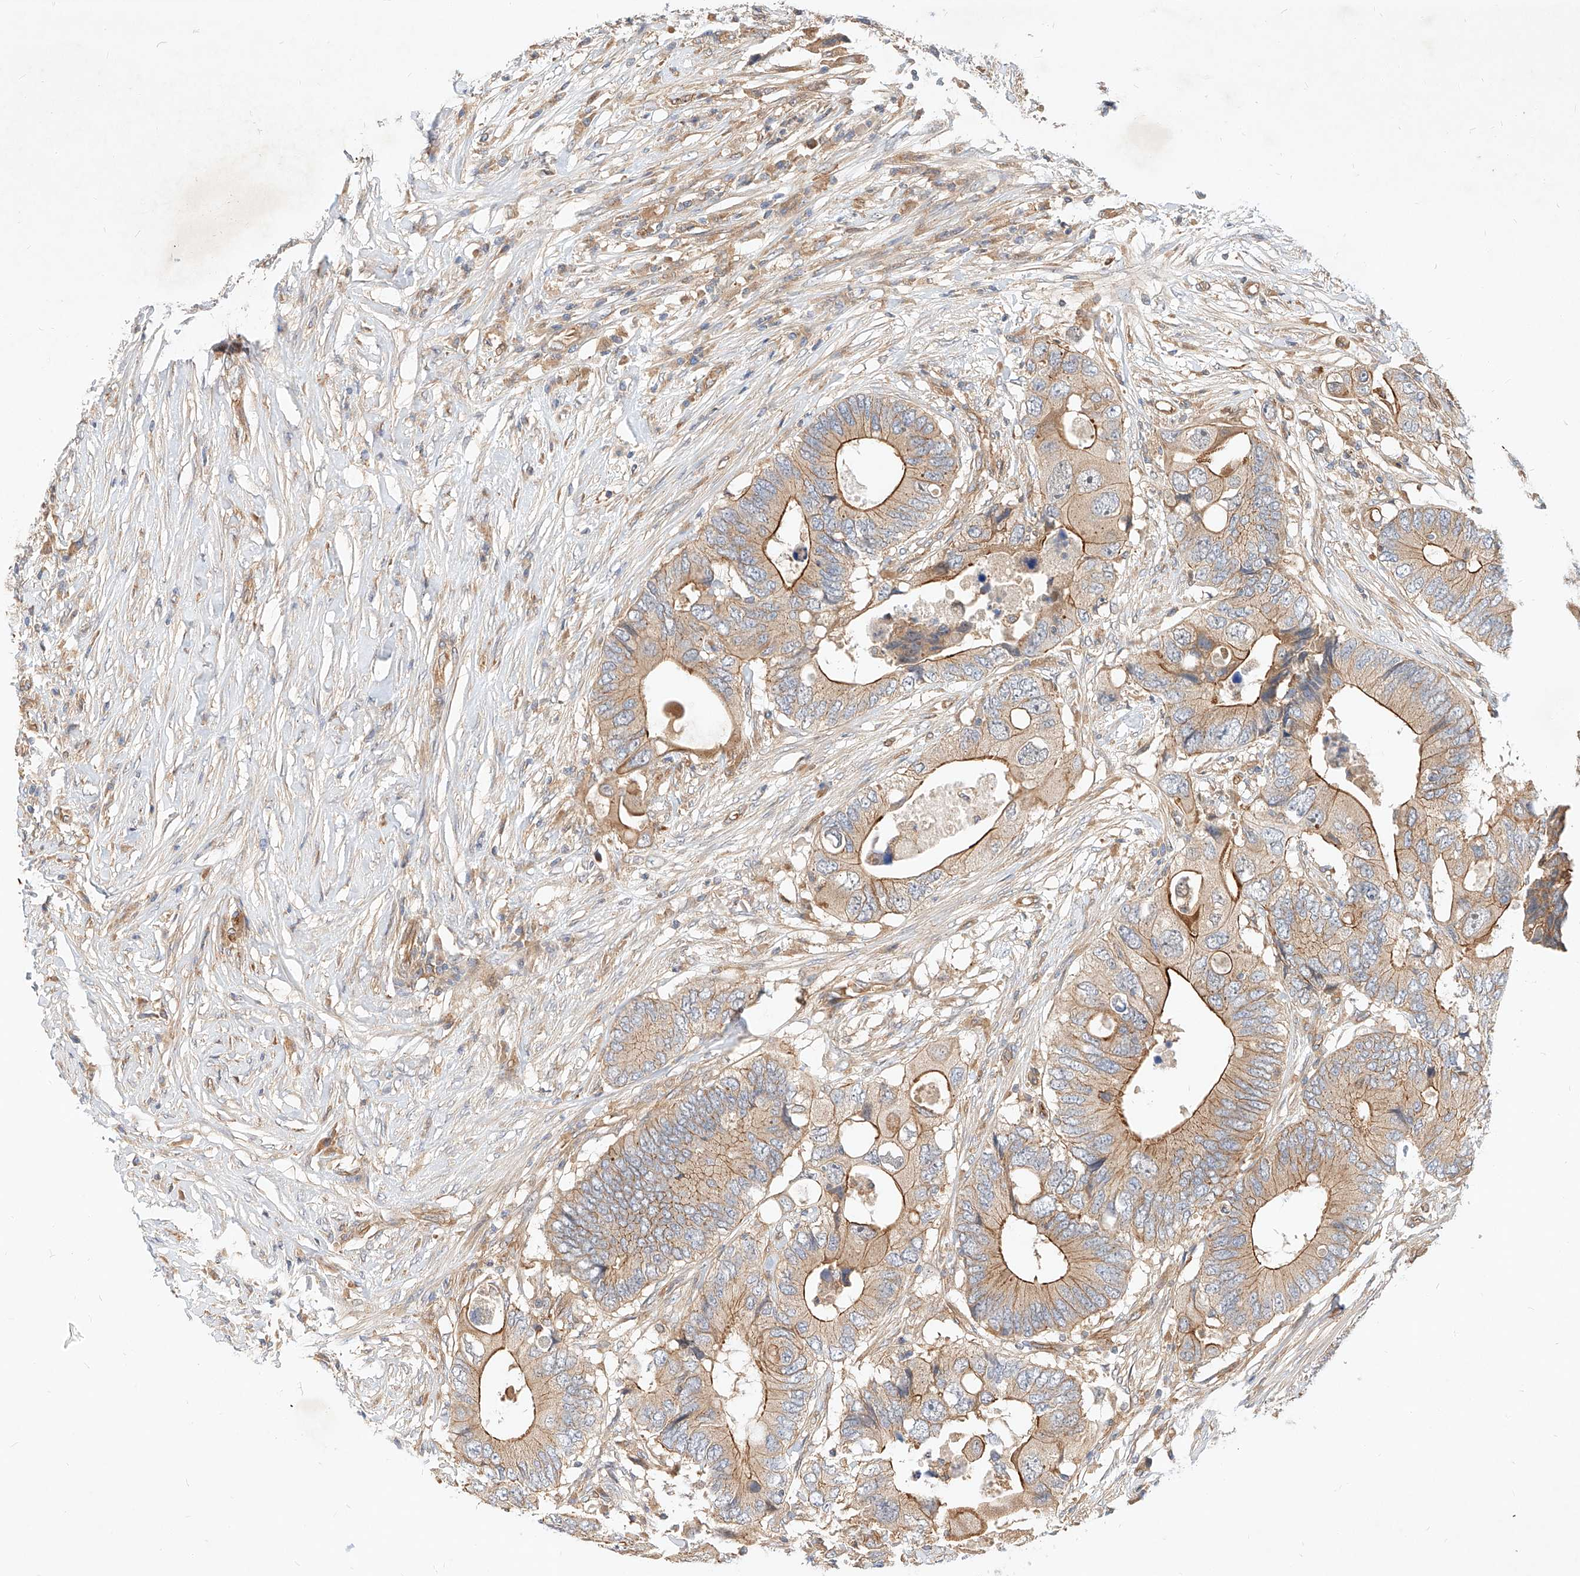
{"staining": {"intensity": "moderate", "quantity": "25%-75%", "location": "cytoplasmic/membranous"}, "tissue": "colorectal cancer", "cell_type": "Tumor cells", "image_type": "cancer", "snomed": [{"axis": "morphology", "description": "Adenocarcinoma, NOS"}, {"axis": "topography", "description": "Colon"}], "caption": "High-magnification brightfield microscopy of colorectal cancer (adenocarcinoma) stained with DAB (brown) and counterstained with hematoxylin (blue). tumor cells exhibit moderate cytoplasmic/membranous positivity is seen in about25%-75% of cells.", "gene": "NFAM1", "patient": {"sex": "male", "age": 71}}